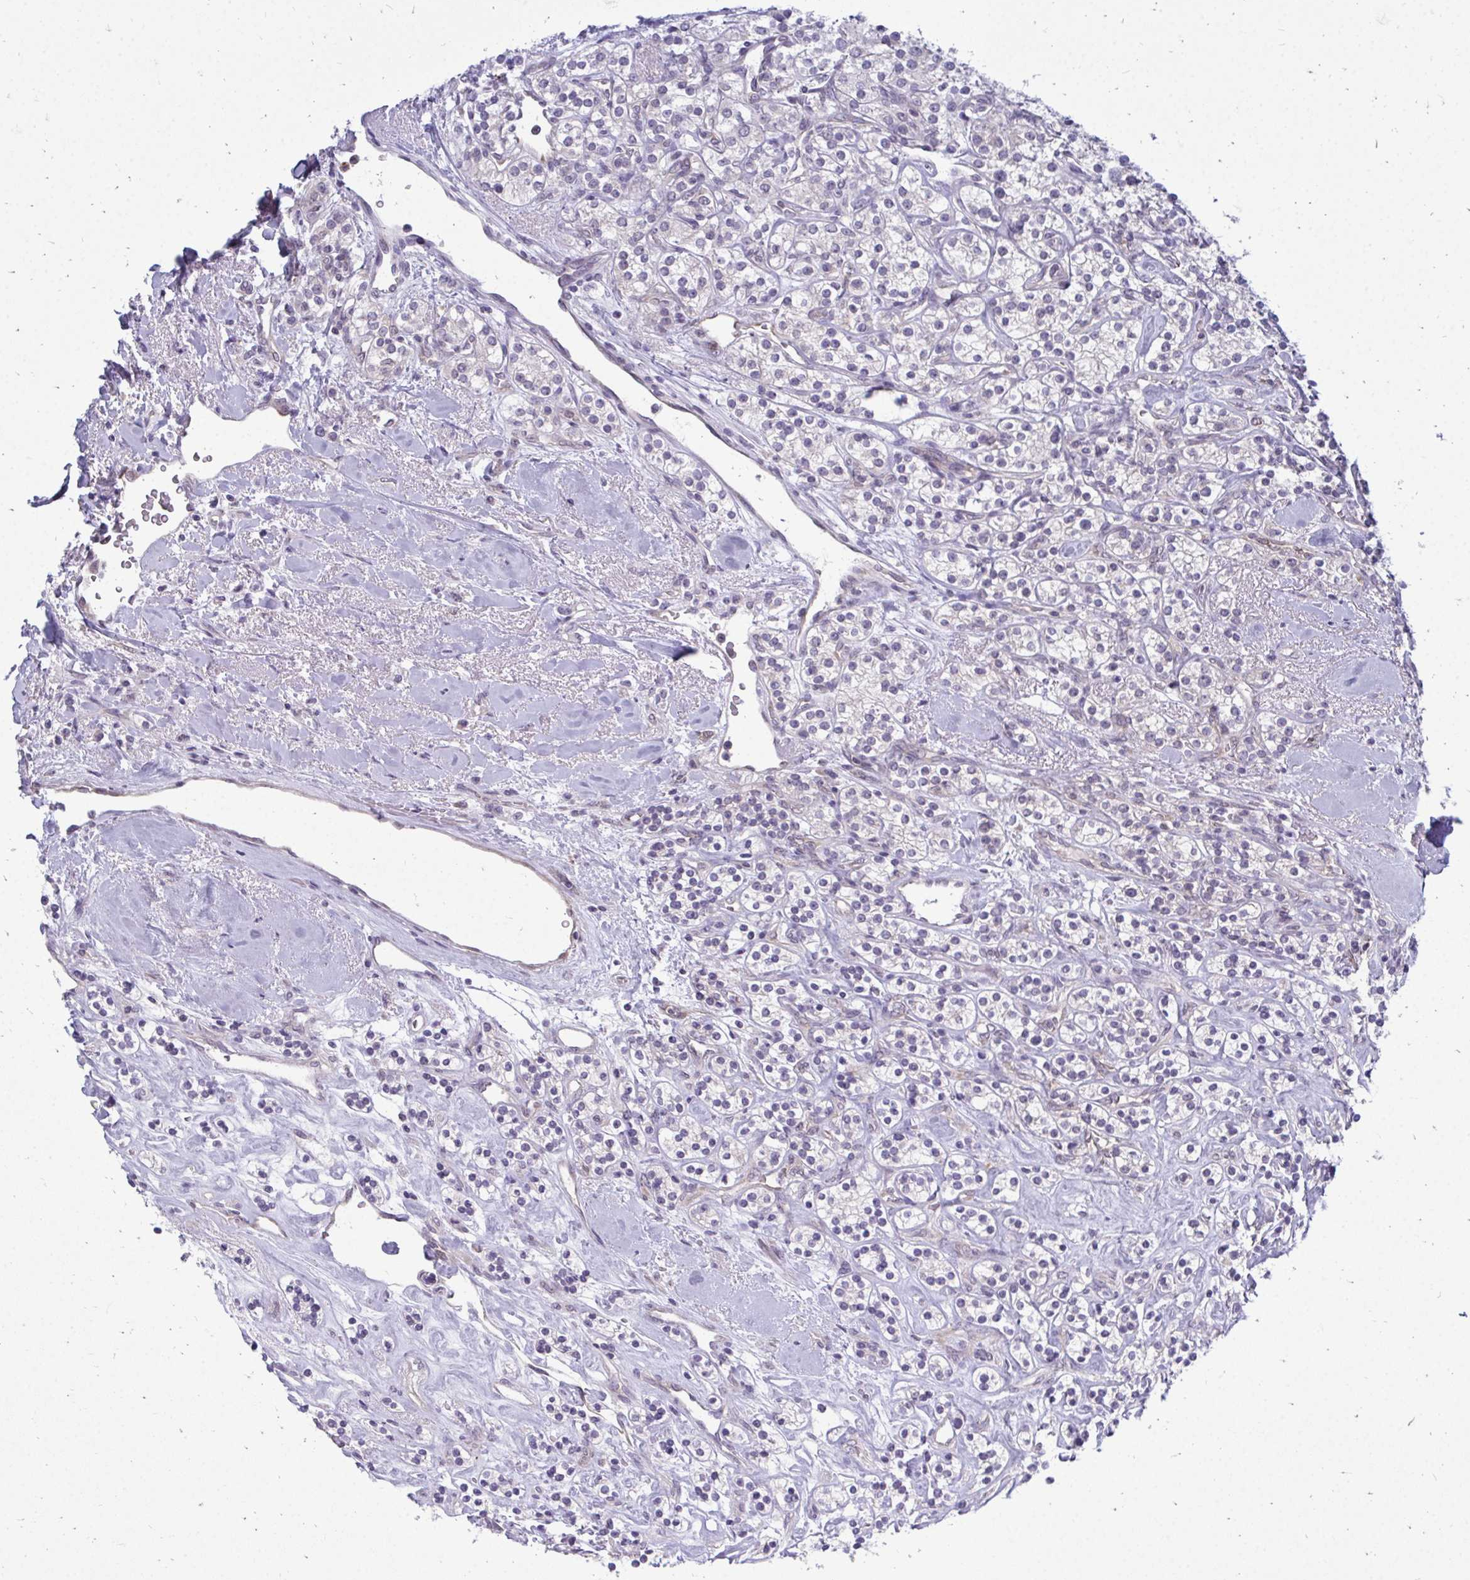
{"staining": {"intensity": "negative", "quantity": "none", "location": "none"}, "tissue": "renal cancer", "cell_type": "Tumor cells", "image_type": "cancer", "snomed": [{"axis": "morphology", "description": "Adenocarcinoma, NOS"}, {"axis": "topography", "description": "Kidney"}], "caption": "Renal adenocarcinoma stained for a protein using immunohistochemistry exhibits no expression tumor cells.", "gene": "ACSL5", "patient": {"sex": "male", "age": 77}}